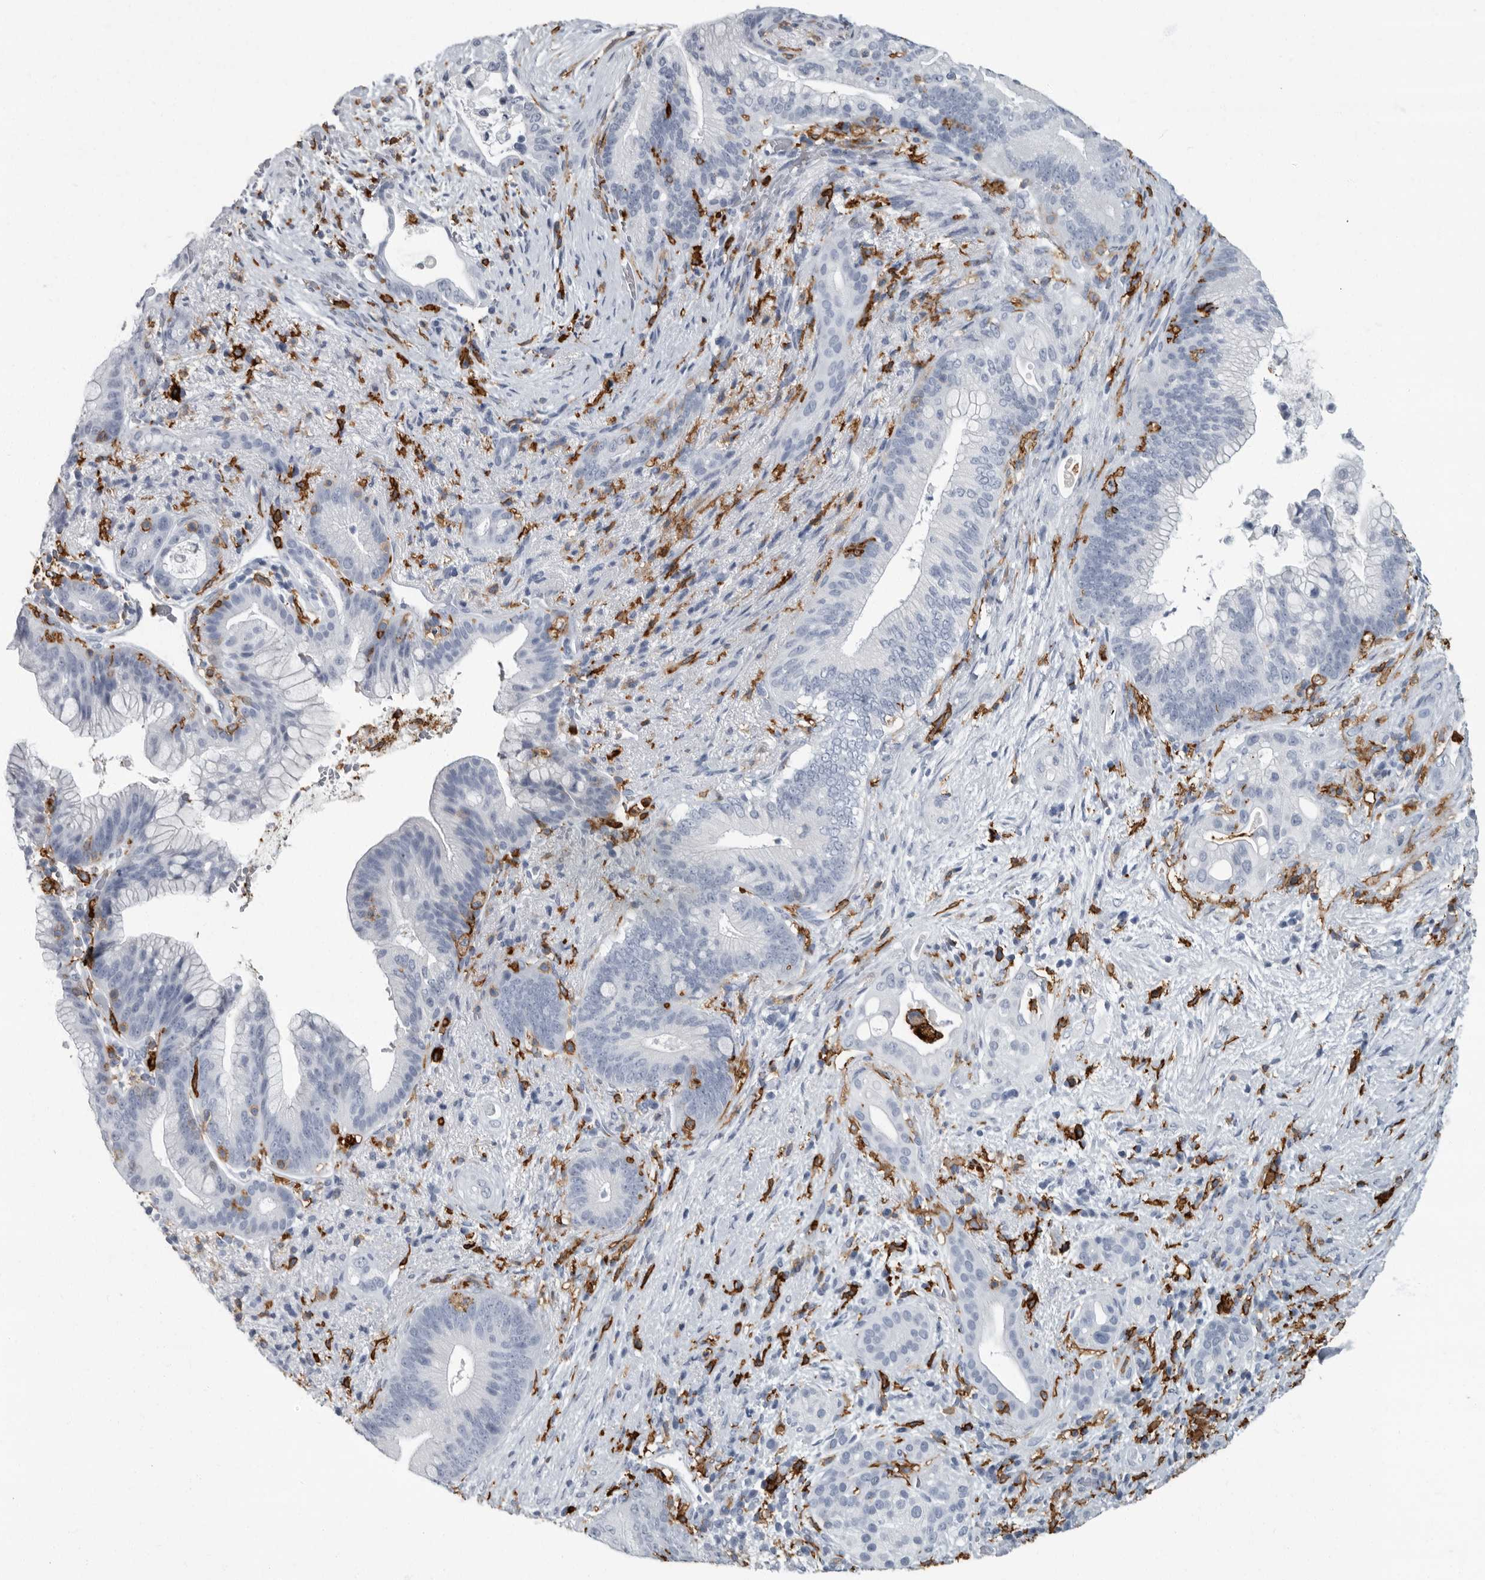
{"staining": {"intensity": "negative", "quantity": "none", "location": "none"}, "tissue": "pancreatic cancer", "cell_type": "Tumor cells", "image_type": "cancer", "snomed": [{"axis": "morphology", "description": "Adenocarcinoma, NOS"}, {"axis": "topography", "description": "Pancreas"}], "caption": "Tumor cells show no significant protein expression in pancreatic cancer.", "gene": "FCER1G", "patient": {"sex": "male", "age": 53}}